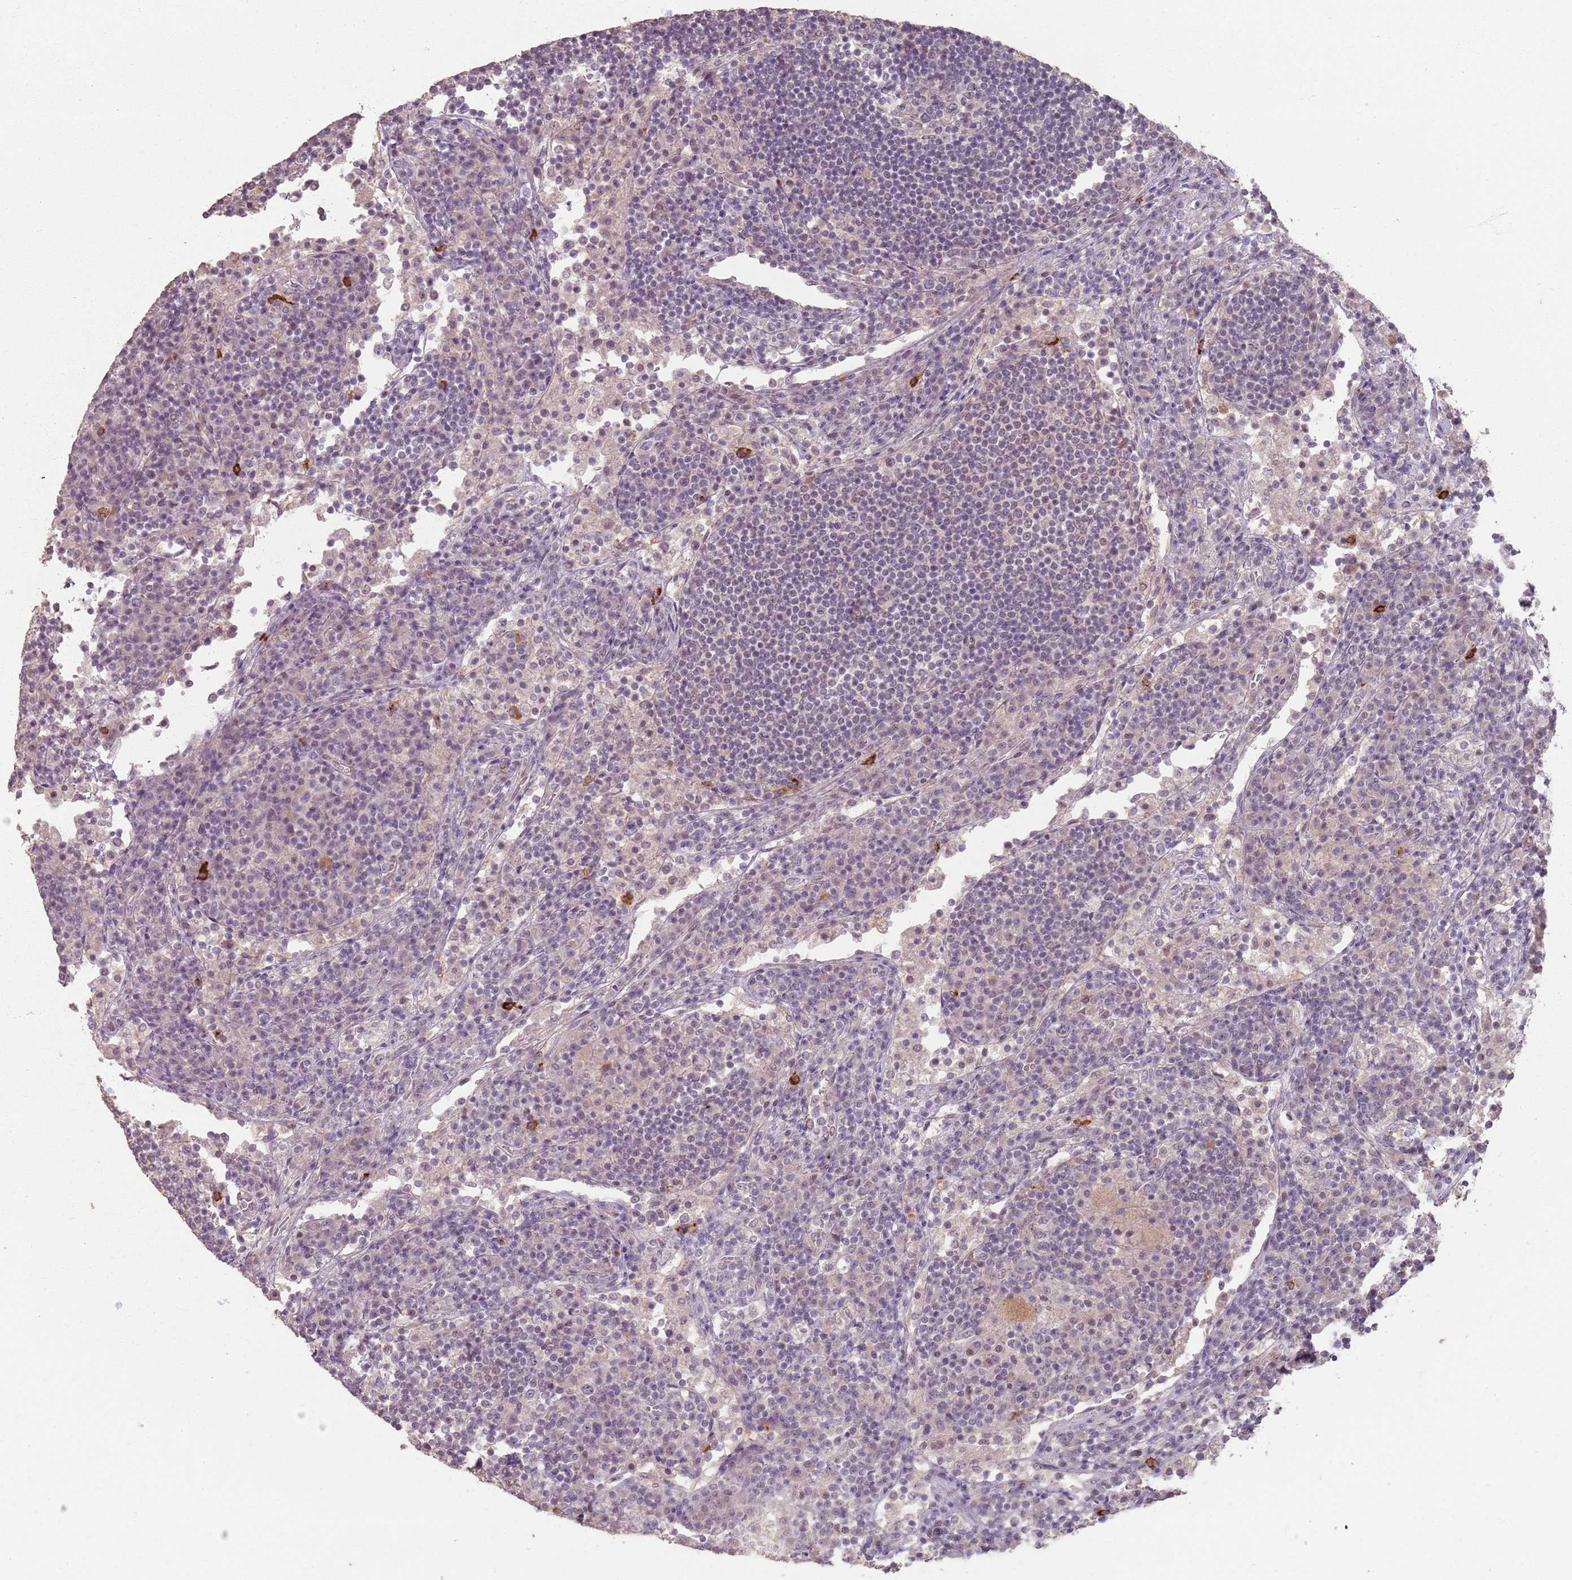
{"staining": {"intensity": "negative", "quantity": "none", "location": "none"}, "tissue": "lymph node", "cell_type": "Germinal center cells", "image_type": "normal", "snomed": [{"axis": "morphology", "description": "Normal tissue, NOS"}, {"axis": "topography", "description": "Lymph node"}], "caption": "The photomicrograph exhibits no significant staining in germinal center cells of lymph node.", "gene": "CCDC168", "patient": {"sex": "female", "age": 53}}